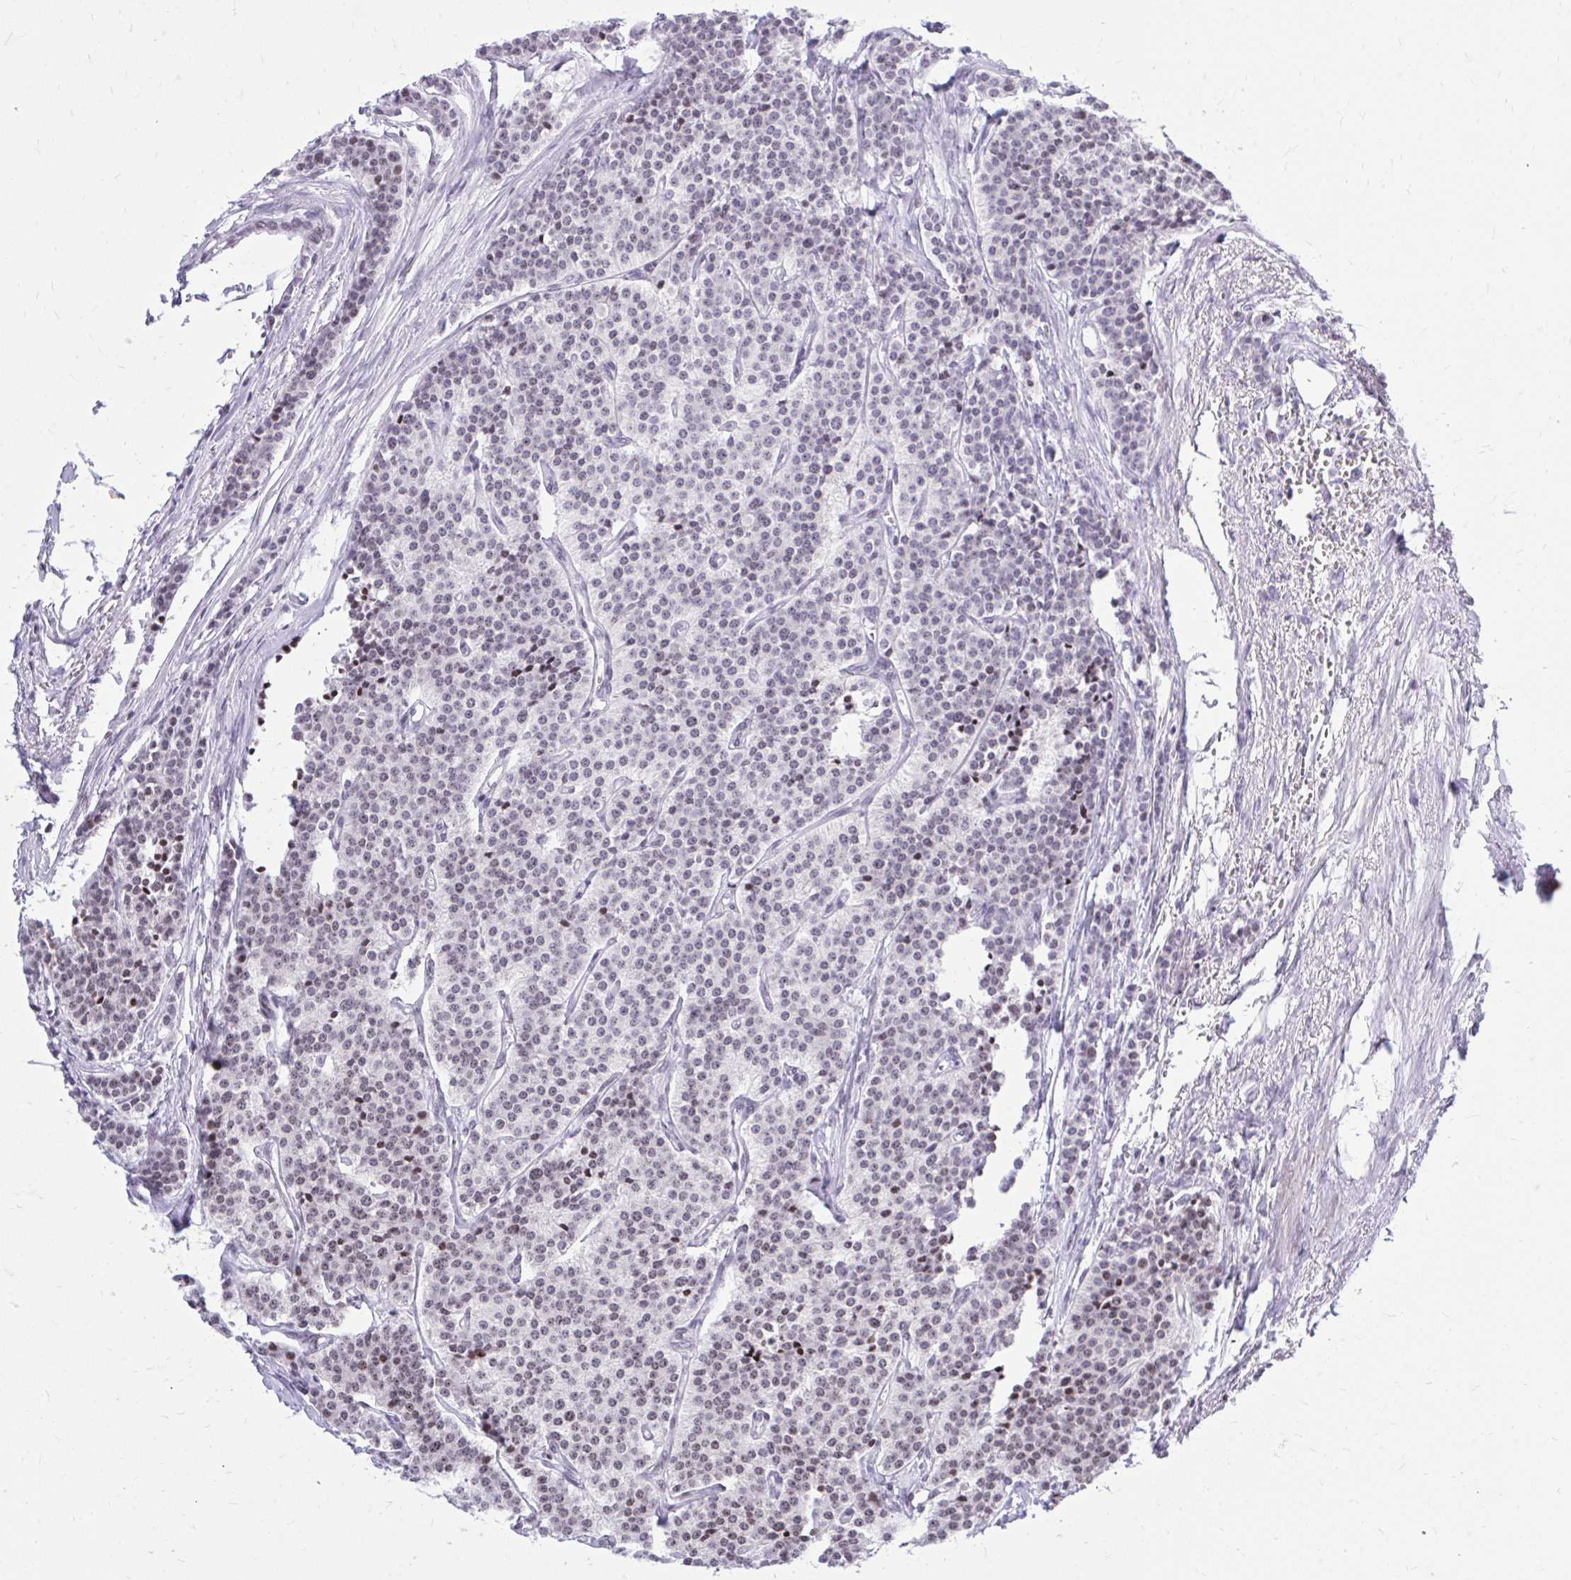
{"staining": {"intensity": "weak", "quantity": "<25%", "location": "nuclear"}, "tissue": "carcinoid", "cell_type": "Tumor cells", "image_type": "cancer", "snomed": [{"axis": "morphology", "description": "Carcinoid, malignant, NOS"}, {"axis": "topography", "description": "Small intestine"}], "caption": "Protein analysis of carcinoid exhibits no significant expression in tumor cells. Brightfield microscopy of immunohistochemistry (IHC) stained with DAB (3,3'-diaminobenzidine) (brown) and hematoxylin (blue), captured at high magnification.", "gene": "GABRA1", "patient": {"sex": "male", "age": 63}}